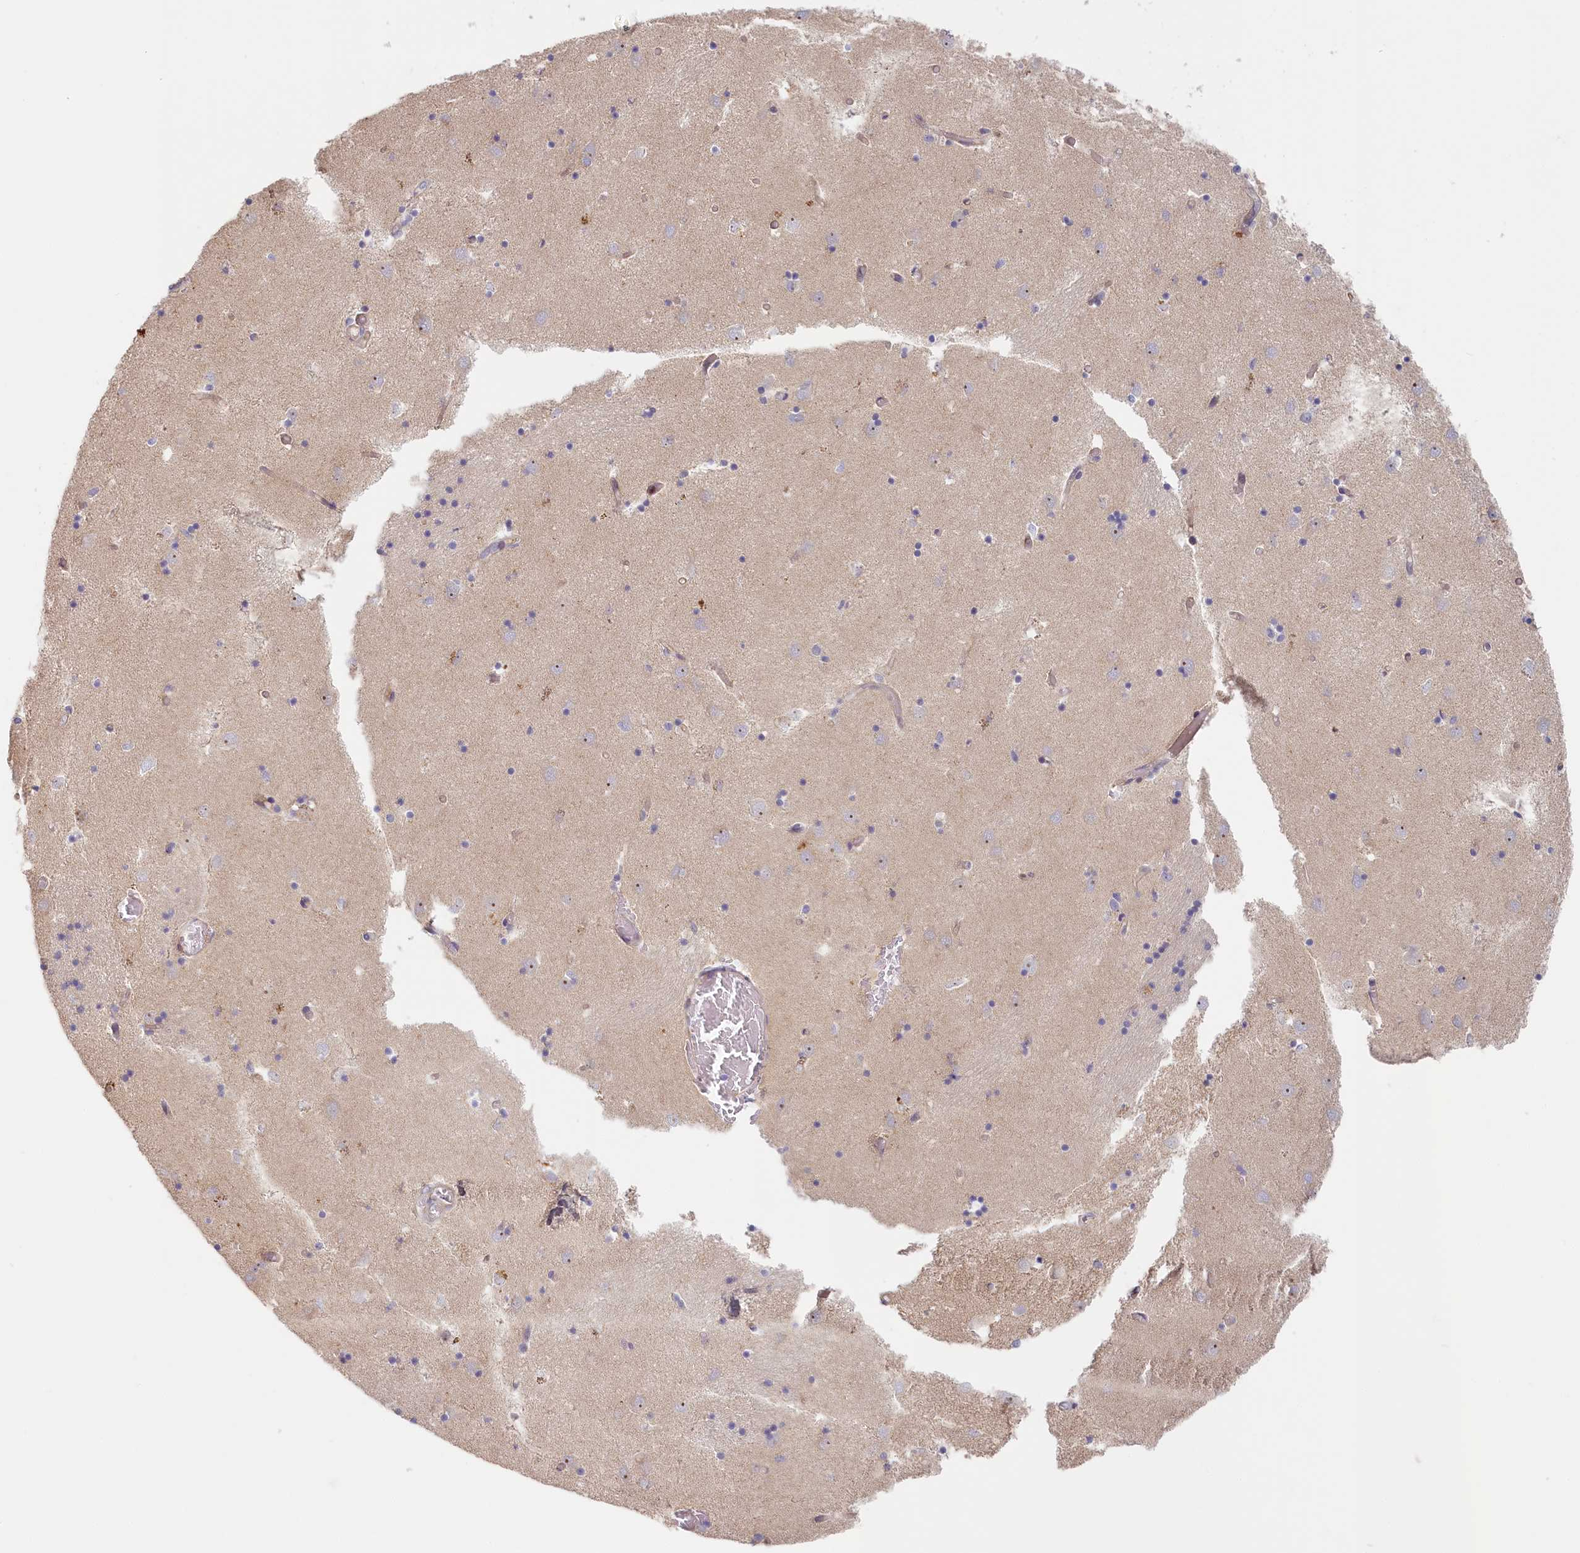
{"staining": {"intensity": "negative", "quantity": "none", "location": "none"}, "tissue": "caudate", "cell_type": "Glial cells", "image_type": "normal", "snomed": [{"axis": "morphology", "description": "Normal tissue, NOS"}, {"axis": "topography", "description": "Lateral ventricle wall"}], "caption": "Protein analysis of unremarkable caudate displays no significant positivity in glial cells.", "gene": "INTS4", "patient": {"sex": "male", "age": 70}}